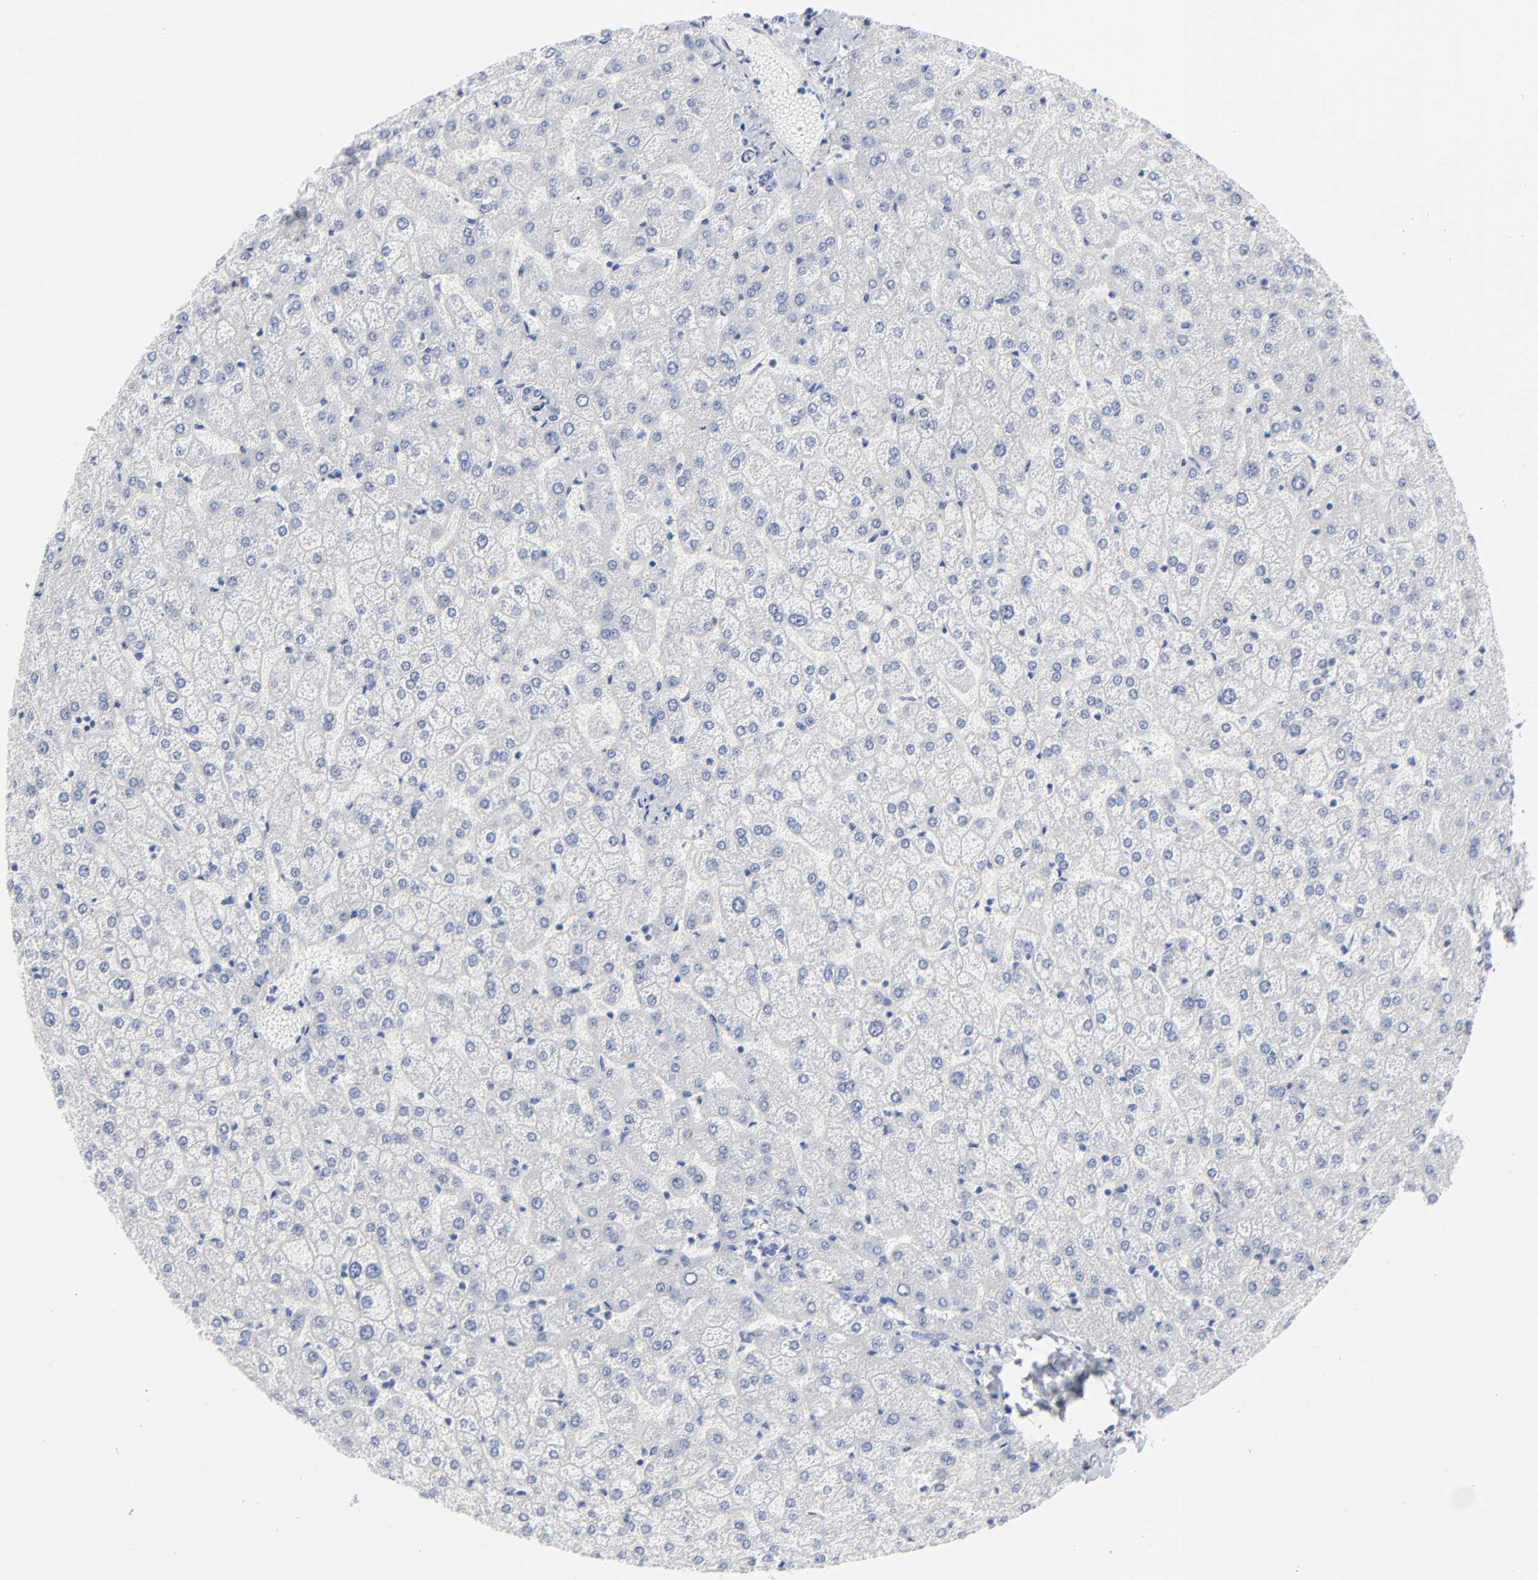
{"staining": {"intensity": "negative", "quantity": "none", "location": "none"}, "tissue": "liver", "cell_type": "Cholangiocytes", "image_type": "normal", "snomed": [{"axis": "morphology", "description": "Normal tissue, NOS"}, {"axis": "topography", "description": "Liver"}], "caption": "The image displays no staining of cholangiocytes in benign liver.", "gene": "STAT2", "patient": {"sex": "female", "age": 32}}